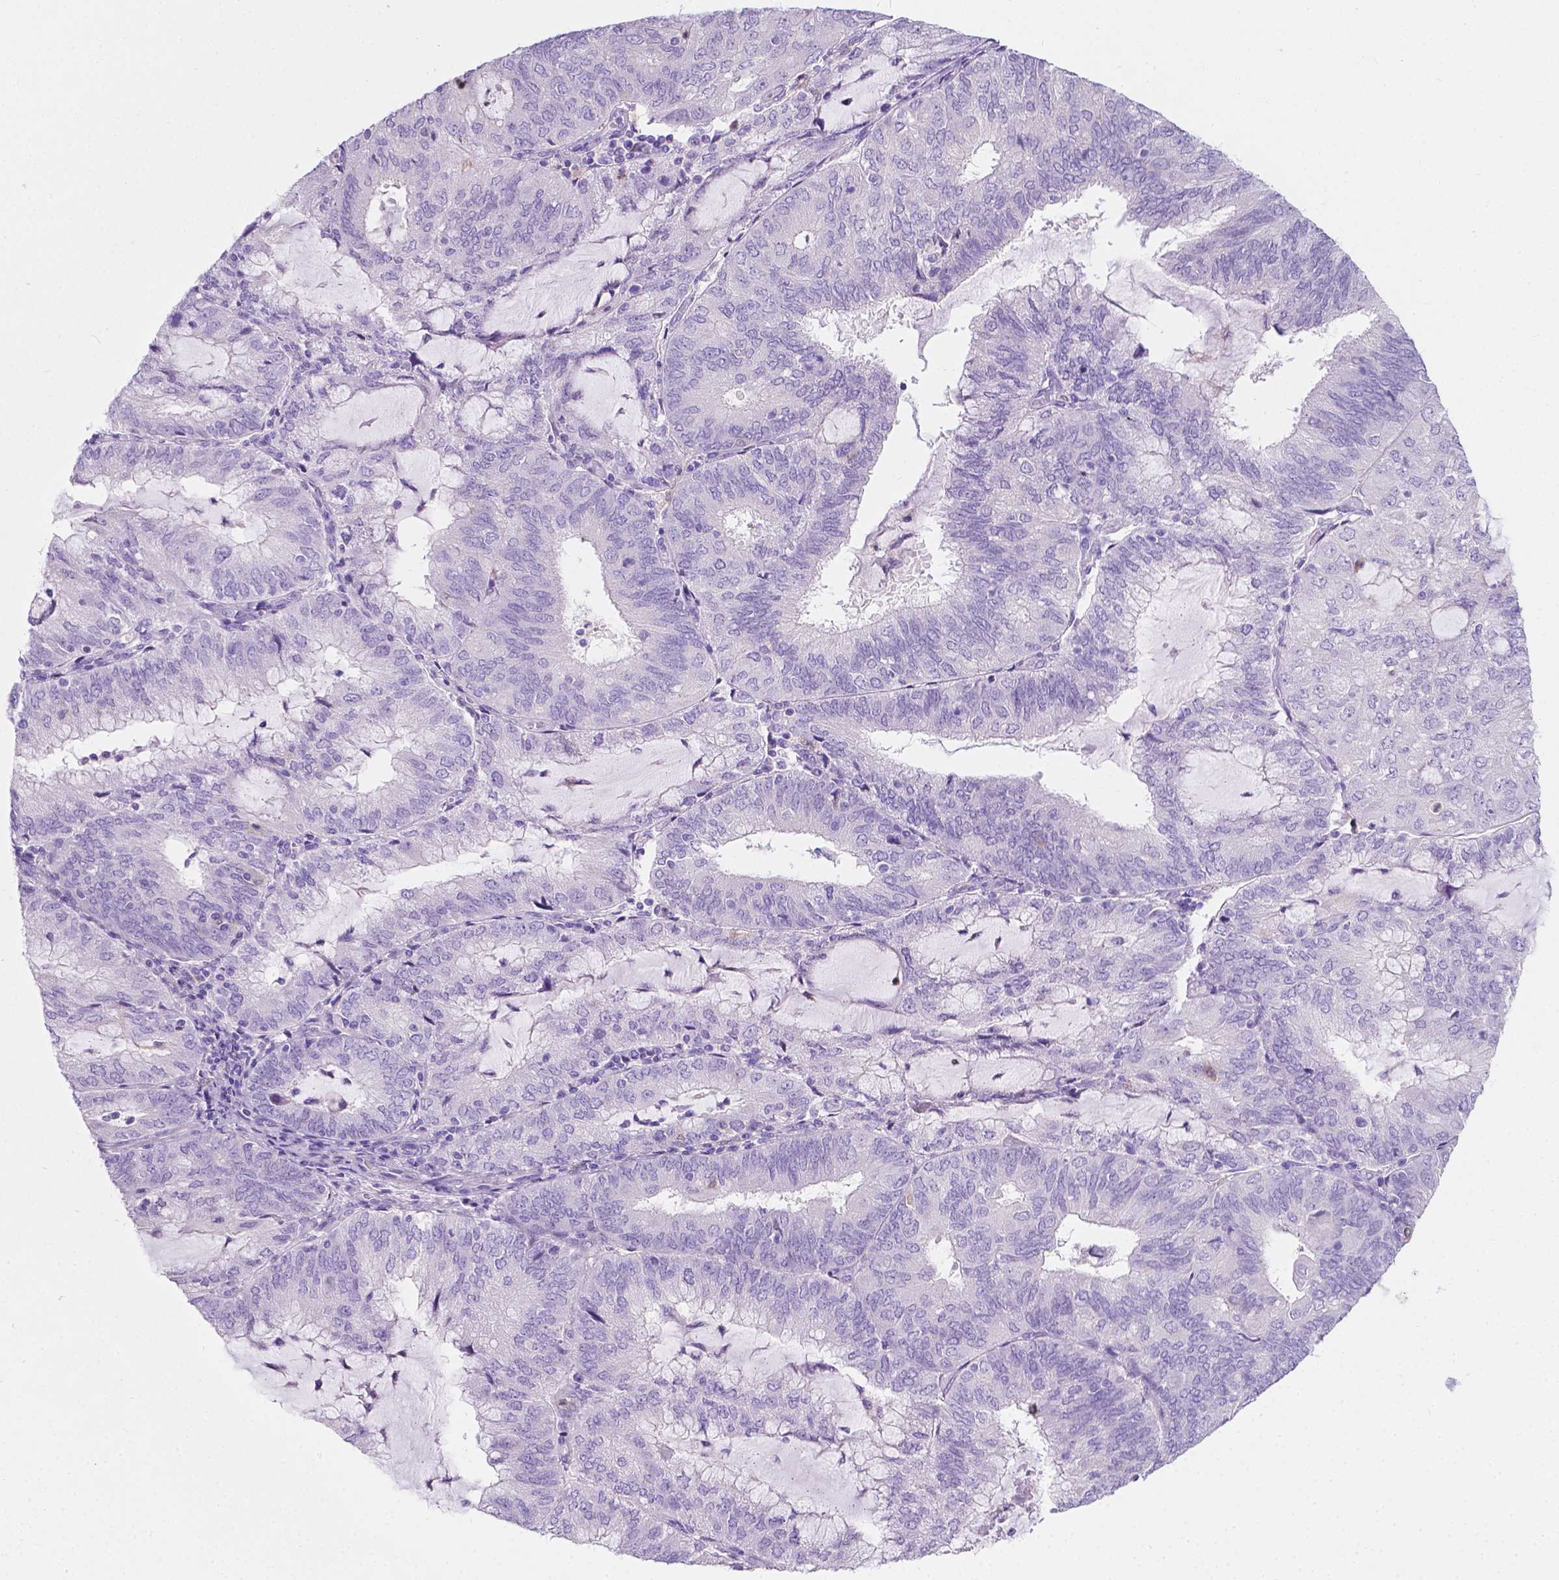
{"staining": {"intensity": "negative", "quantity": "none", "location": "none"}, "tissue": "endometrial cancer", "cell_type": "Tumor cells", "image_type": "cancer", "snomed": [{"axis": "morphology", "description": "Adenocarcinoma, NOS"}, {"axis": "topography", "description": "Endometrium"}], "caption": "DAB immunohistochemical staining of endometrial cancer (adenocarcinoma) shows no significant expression in tumor cells. (DAB (3,3'-diaminobenzidine) IHC visualized using brightfield microscopy, high magnification).", "gene": "GNAO1", "patient": {"sex": "female", "age": 81}}